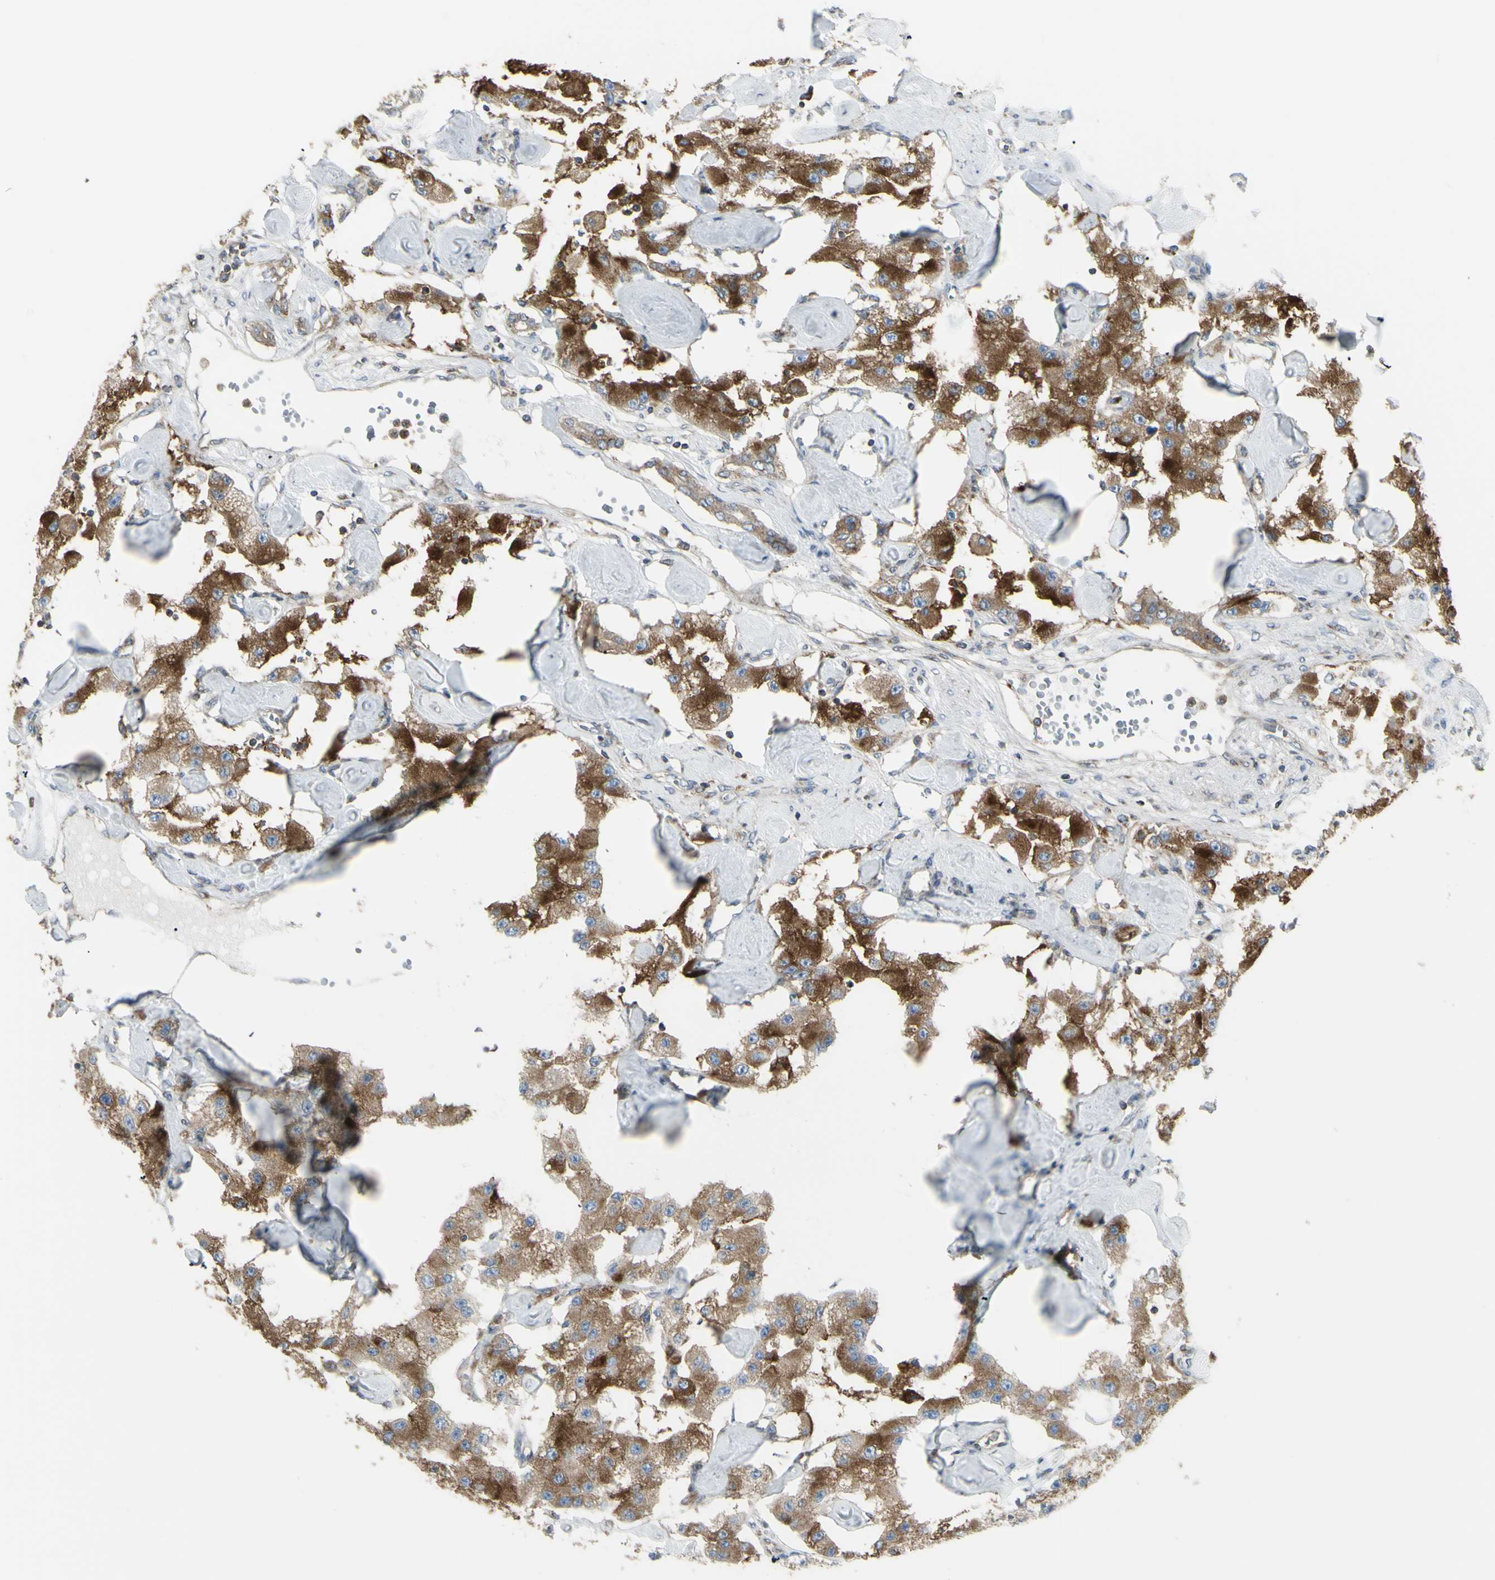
{"staining": {"intensity": "moderate", "quantity": ">75%", "location": "cytoplasmic/membranous"}, "tissue": "carcinoid", "cell_type": "Tumor cells", "image_type": "cancer", "snomed": [{"axis": "morphology", "description": "Carcinoid, malignant, NOS"}, {"axis": "topography", "description": "Pancreas"}], "caption": "Protein staining displays moderate cytoplasmic/membranous positivity in approximately >75% of tumor cells in carcinoid. (Stains: DAB in brown, nuclei in blue, Microscopy: brightfield microscopy at high magnification).", "gene": "NAPA", "patient": {"sex": "male", "age": 41}}